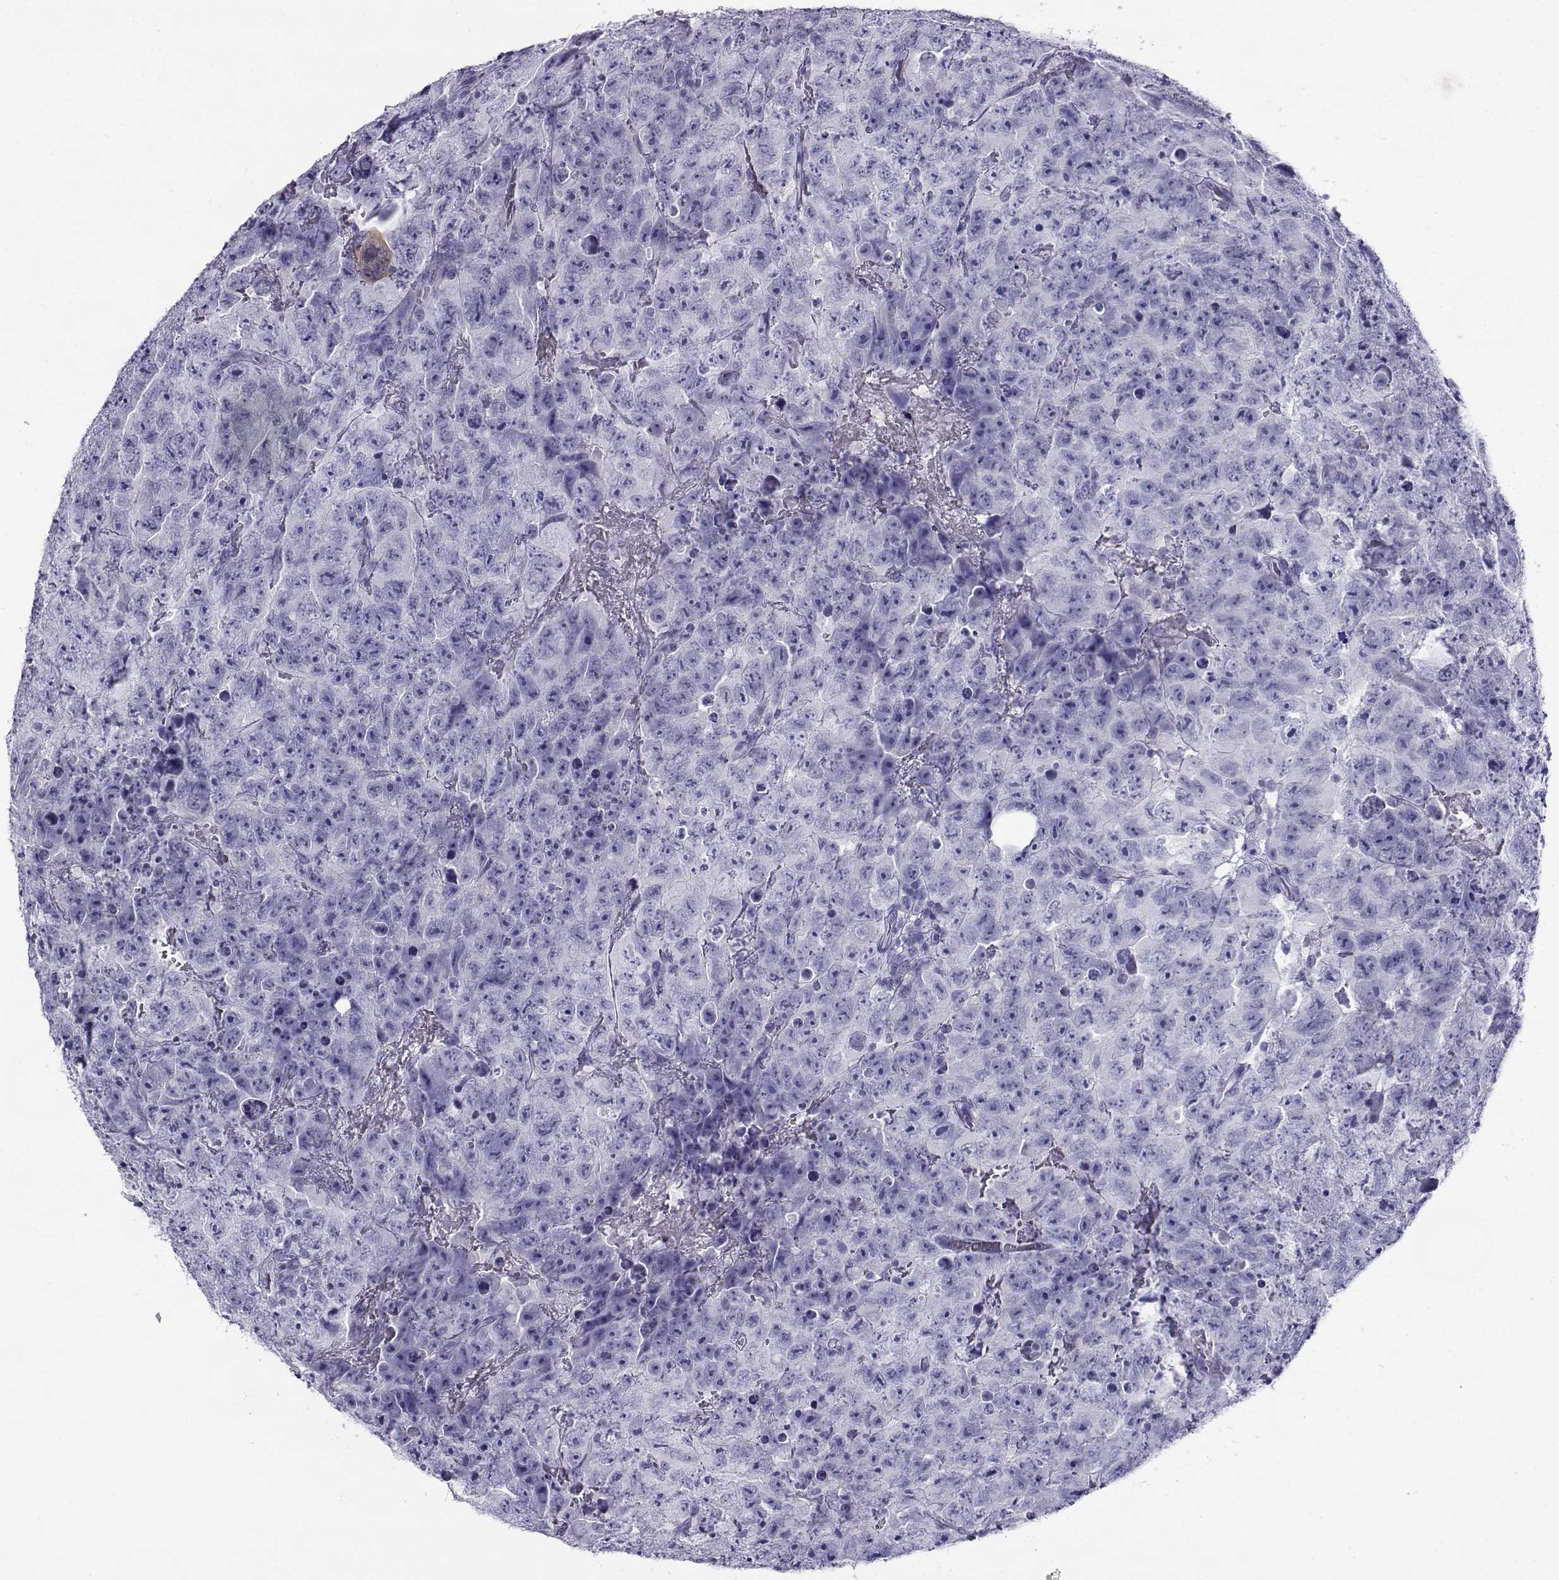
{"staining": {"intensity": "negative", "quantity": "none", "location": "none"}, "tissue": "testis cancer", "cell_type": "Tumor cells", "image_type": "cancer", "snomed": [{"axis": "morphology", "description": "Carcinoma, Embryonal, NOS"}, {"axis": "topography", "description": "Testis"}], "caption": "Tumor cells show no significant expression in embryonal carcinoma (testis).", "gene": "RHOXF2", "patient": {"sex": "male", "age": 24}}